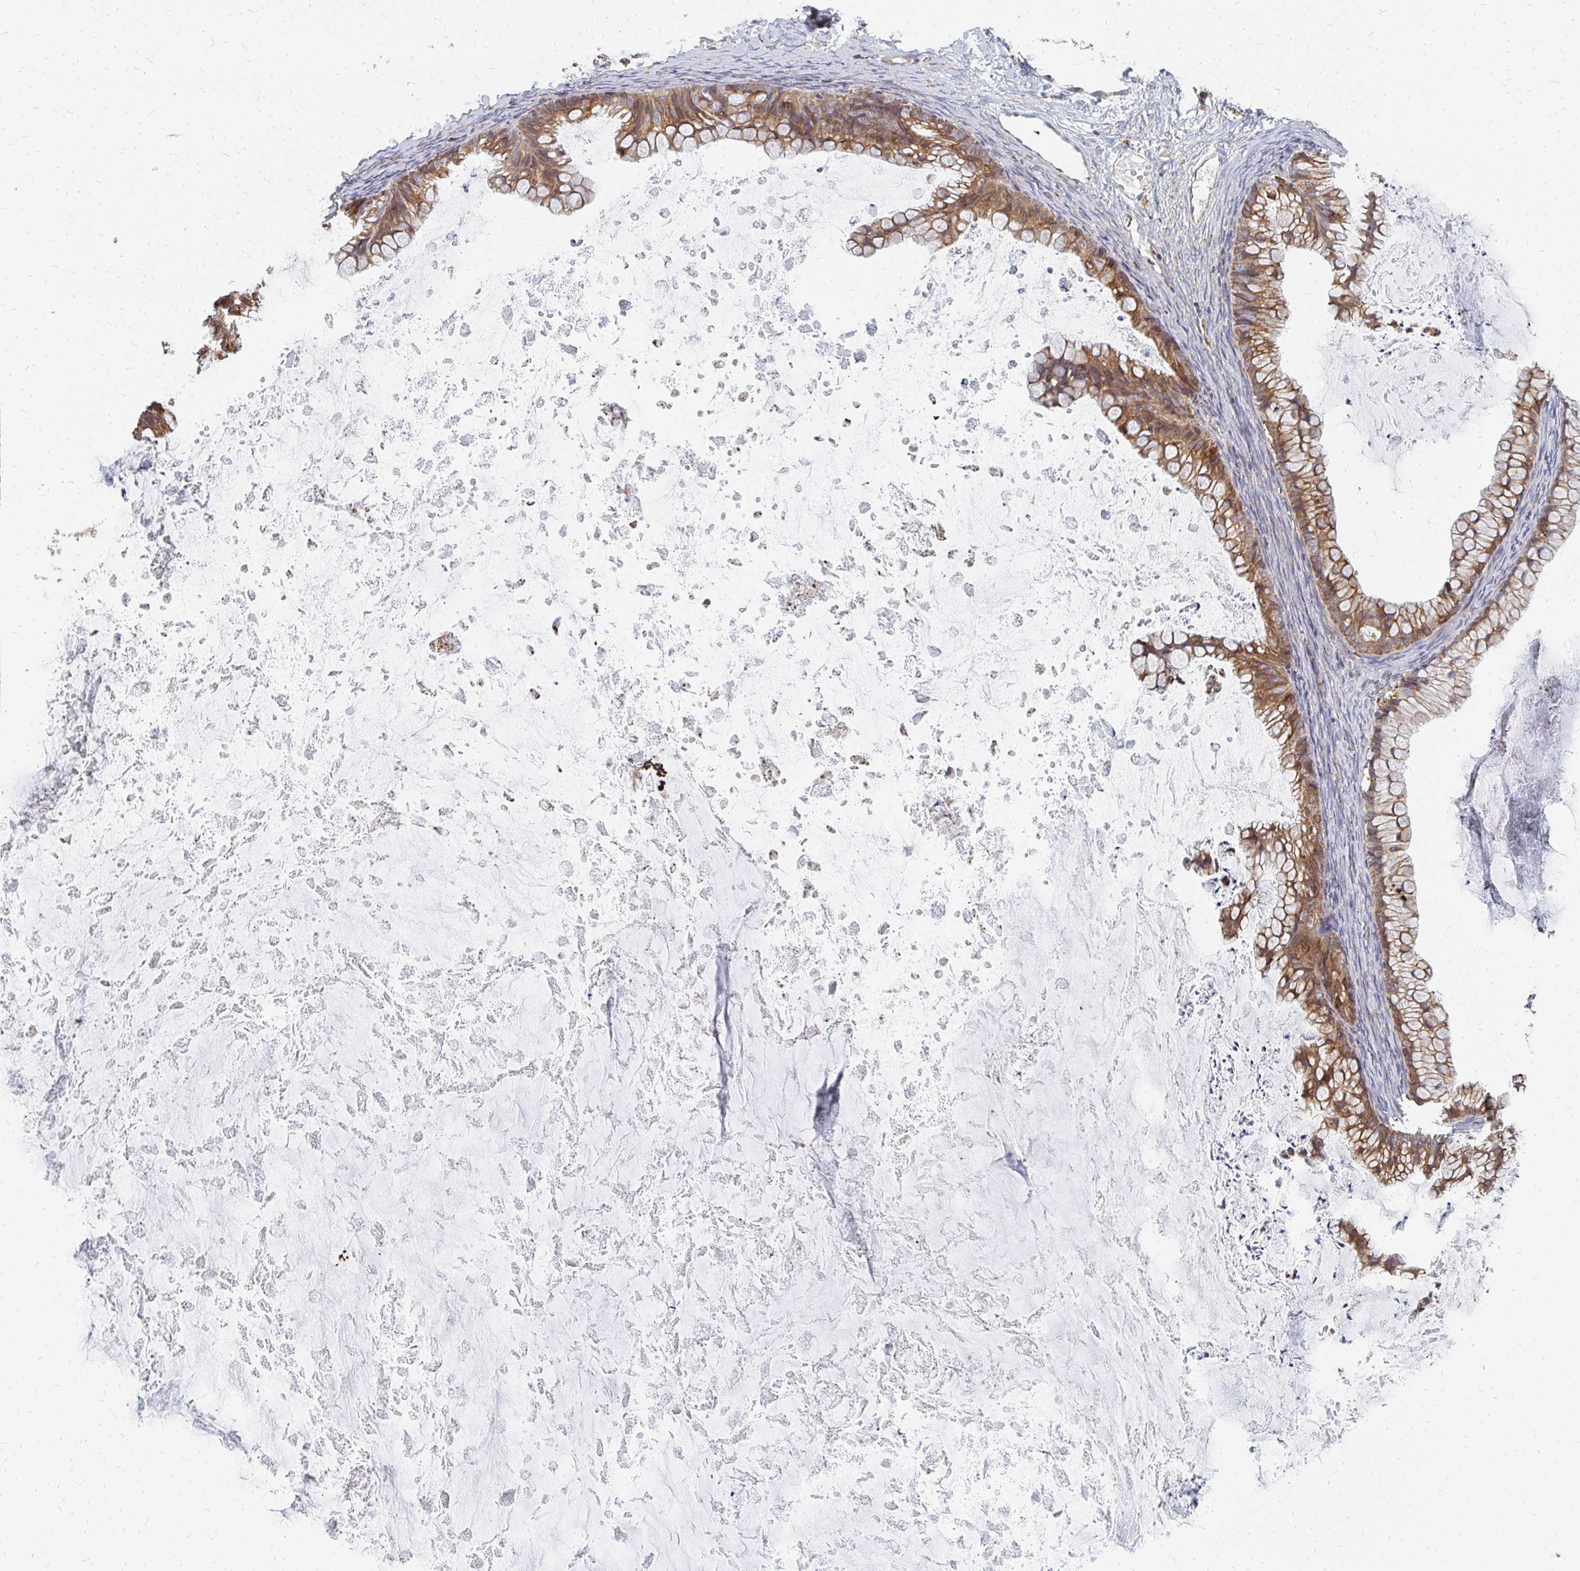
{"staining": {"intensity": "moderate", "quantity": ">75%", "location": "cytoplasmic/membranous"}, "tissue": "ovarian cancer", "cell_type": "Tumor cells", "image_type": "cancer", "snomed": [{"axis": "morphology", "description": "Cystadenocarcinoma, mucinous, NOS"}, {"axis": "topography", "description": "Ovary"}], "caption": "DAB (3,3'-diaminobenzidine) immunohistochemical staining of ovarian cancer (mucinous cystadenocarcinoma) displays moderate cytoplasmic/membranous protein staining in about >75% of tumor cells. Immunohistochemistry stains the protein of interest in brown and the nuclei are stained blue.", "gene": "PPP1R13L", "patient": {"sex": "female", "age": 35}}